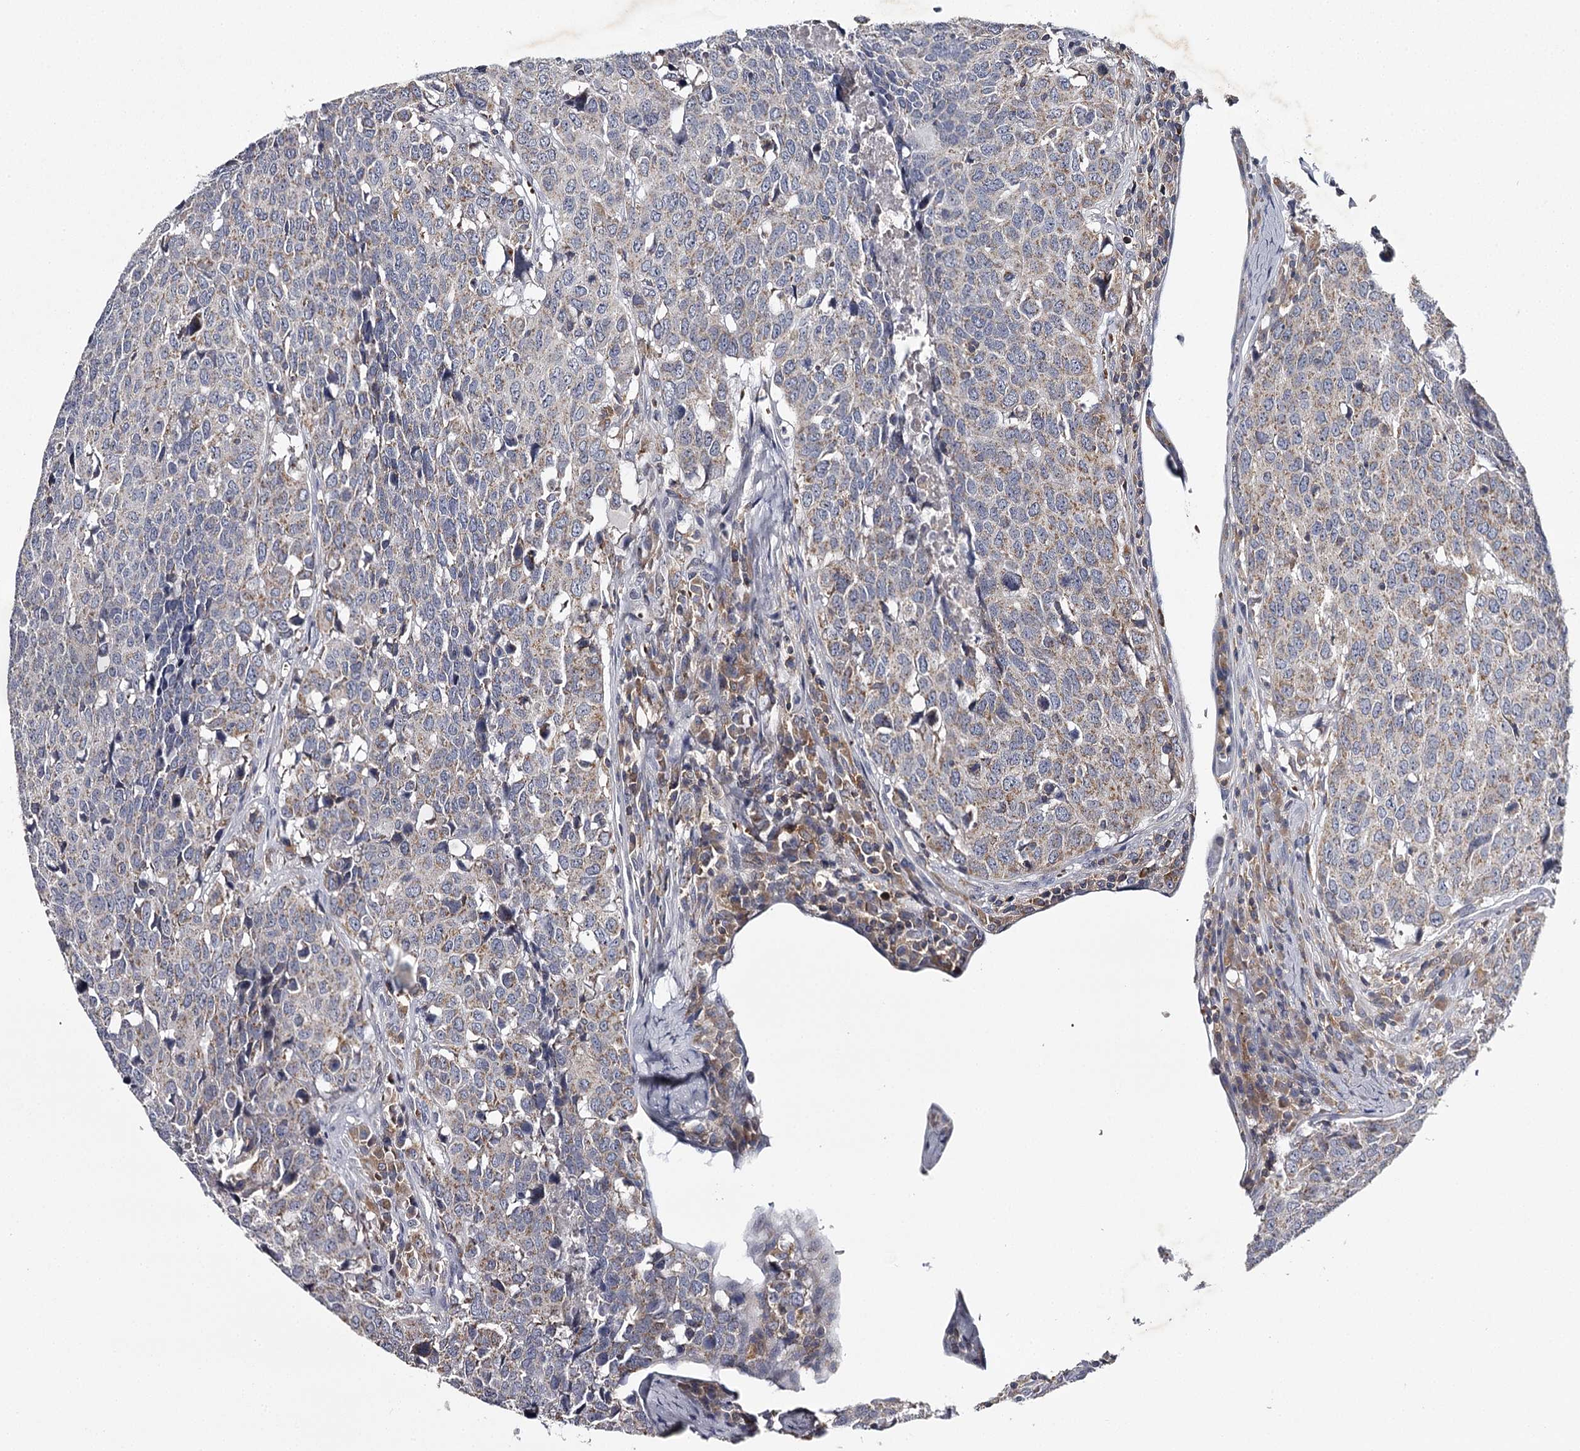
{"staining": {"intensity": "weak", "quantity": "25%-75%", "location": "cytoplasmic/membranous"}, "tissue": "head and neck cancer", "cell_type": "Tumor cells", "image_type": "cancer", "snomed": [{"axis": "morphology", "description": "Squamous cell carcinoma, NOS"}, {"axis": "topography", "description": "Head-Neck"}], "caption": "Immunohistochemistry (IHC) photomicrograph of head and neck cancer (squamous cell carcinoma) stained for a protein (brown), which shows low levels of weak cytoplasmic/membranous positivity in approximately 25%-75% of tumor cells.", "gene": "RASSF6", "patient": {"sex": "male", "age": 66}}